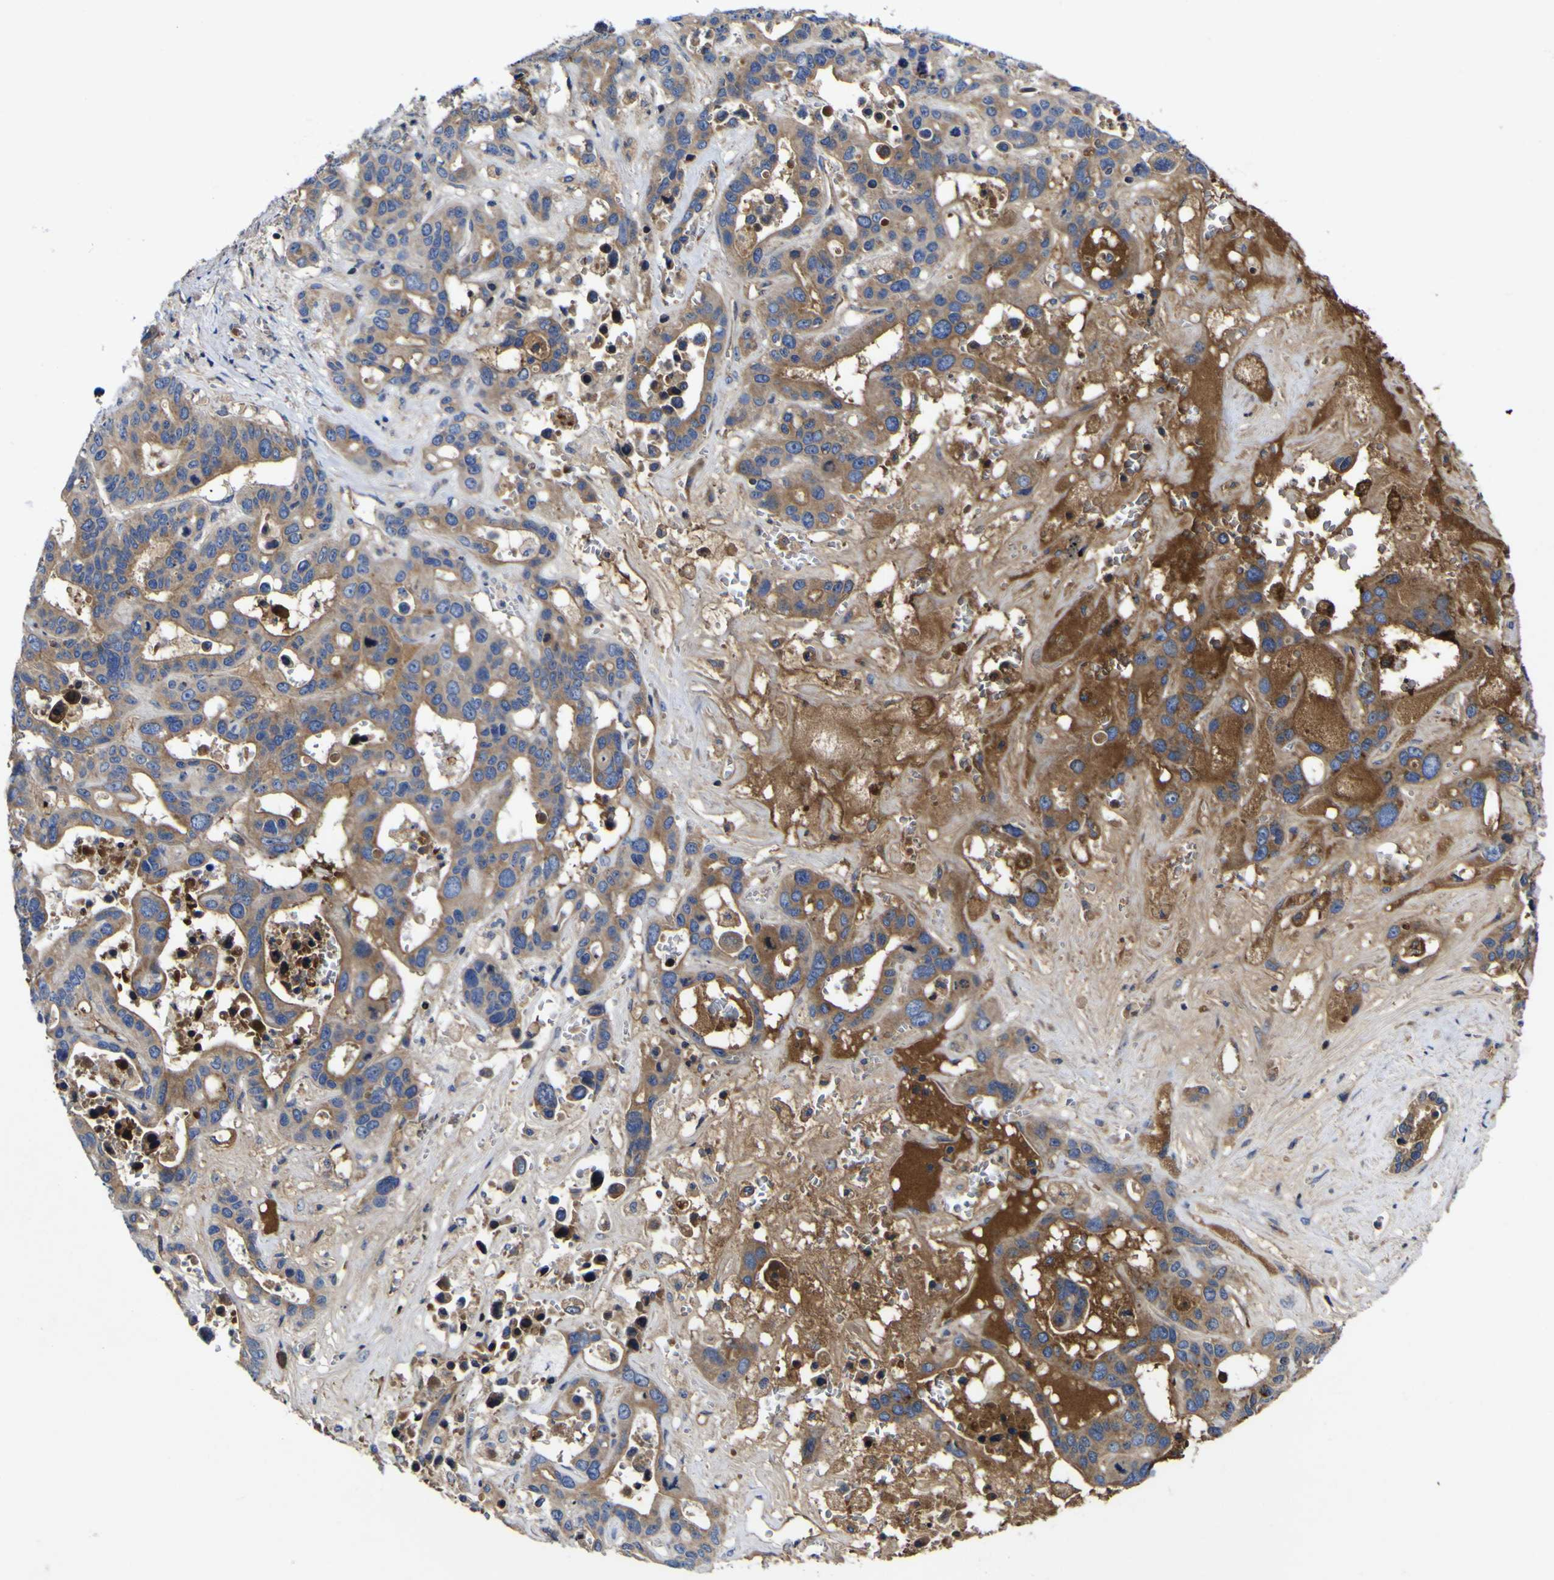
{"staining": {"intensity": "moderate", "quantity": ">75%", "location": "cytoplasmic/membranous"}, "tissue": "liver cancer", "cell_type": "Tumor cells", "image_type": "cancer", "snomed": [{"axis": "morphology", "description": "Cholangiocarcinoma"}, {"axis": "topography", "description": "Liver"}], "caption": "A brown stain shows moderate cytoplasmic/membranous positivity of a protein in cholangiocarcinoma (liver) tumor cells. (IHC, brightfield microscopy, high magnification).", "gene": "CCDC90B", "patient": {"sex": "female", "age": 65}}